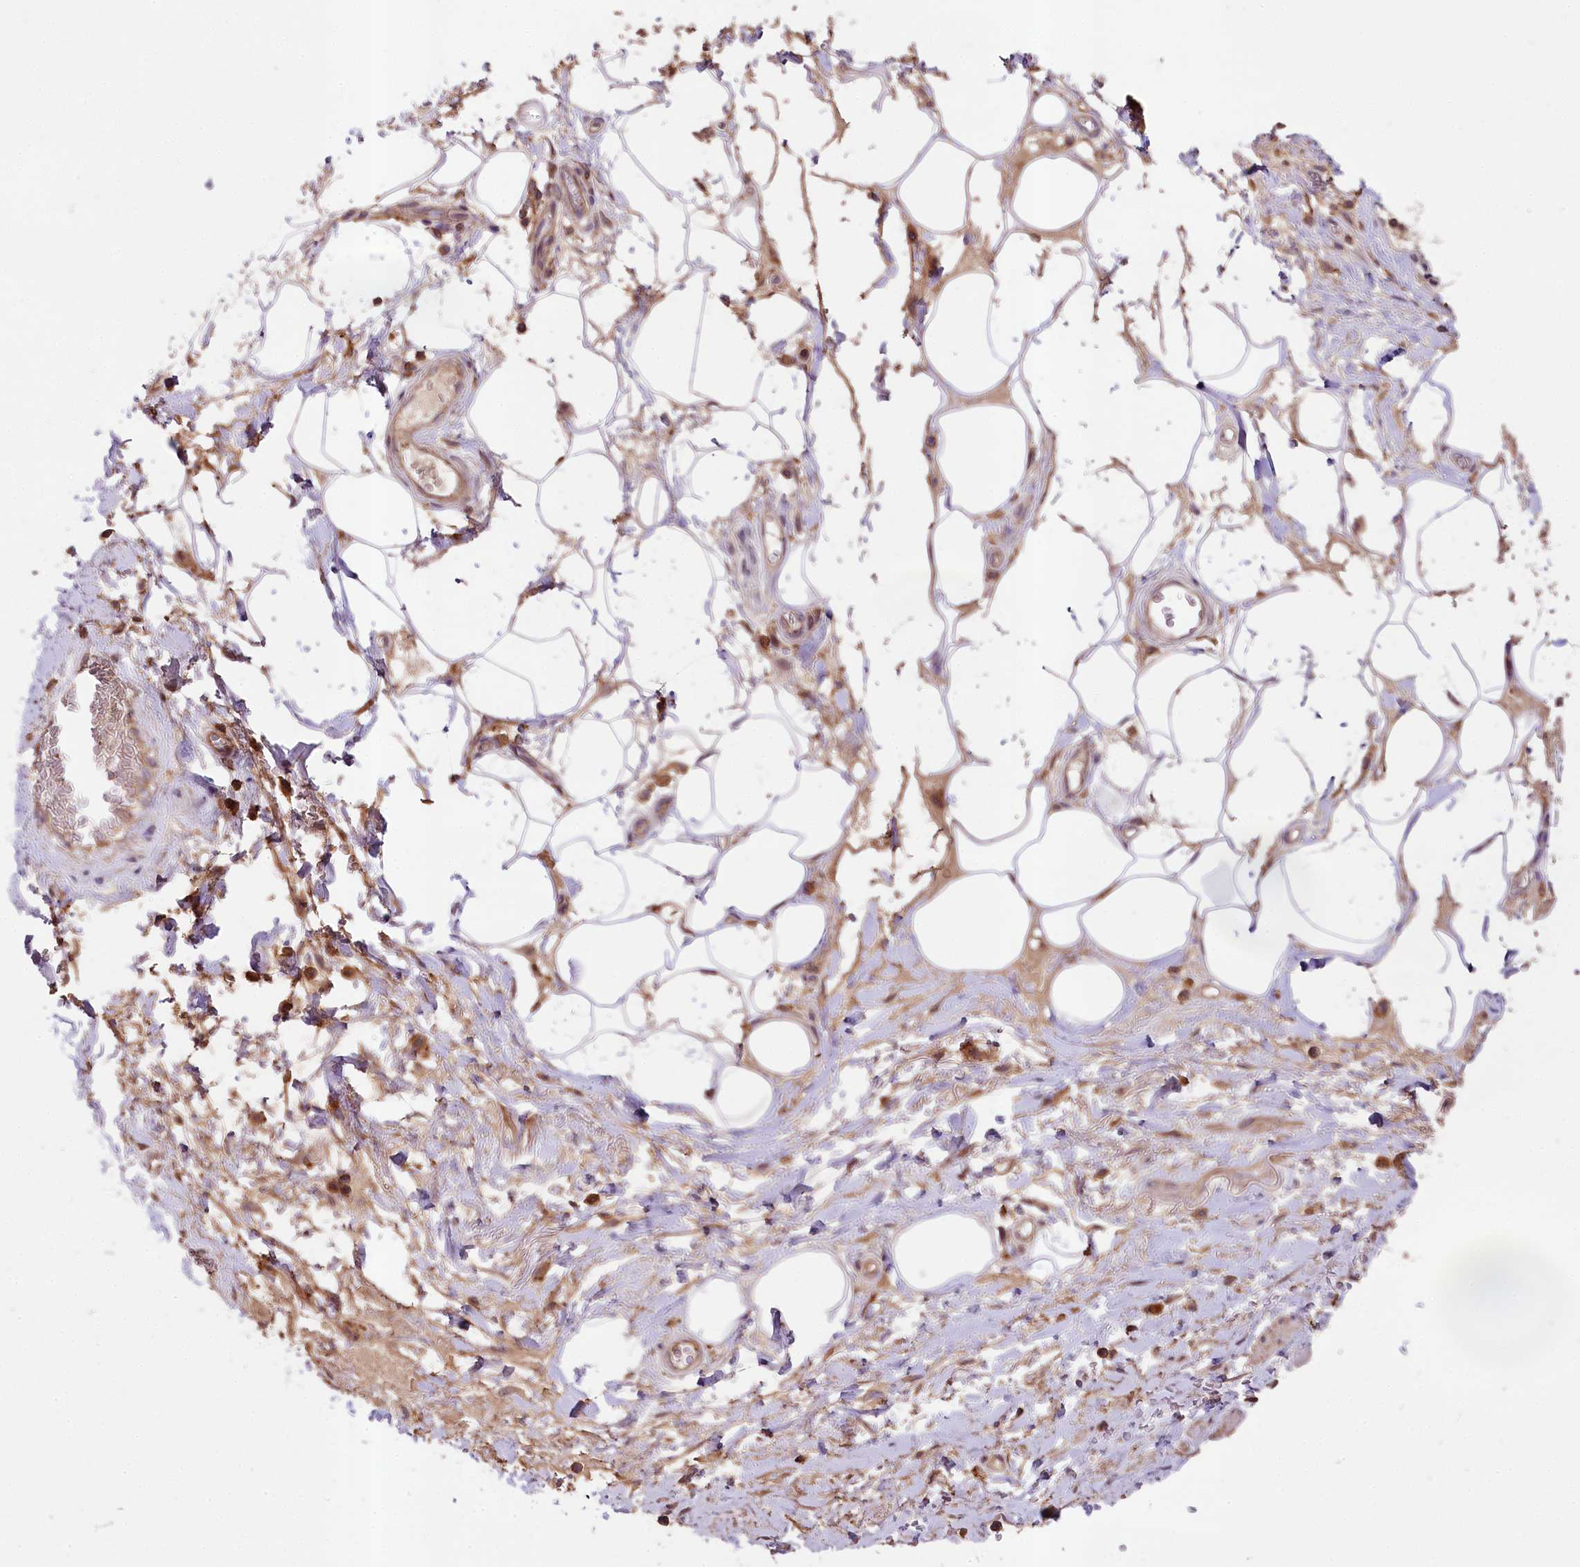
{"staining": {"intensity": "negative", "quantity": "none", "location": "none"}, "tissue": "adipose tissue", "cell_type": "Adipocytes", "image_type": "normal", "snomed": [{"axis": "morphology", "description": "Normal tissue, NOS"}, {"axis": "morphology", "description": "Adenocarcinoma, NOS"}, {"axis": "topography", "description": "Rectum"}, {"axis": "topography", "description": "Vagina"}, {"axis": "topography", "description": "Peripheral nerve tissue"}], "caption": "High power microscopy photomicrograph of an immunohistochemistry (IHC) image of normal adipose tissue, revealing no significant staining in adipocytes. (DAB (3,3'-diaminobenzidine) immunohistochemistry (IHC), high magnification).", "gene": "SKIDA1", "patient": {"sex": "female", "age": 71}}